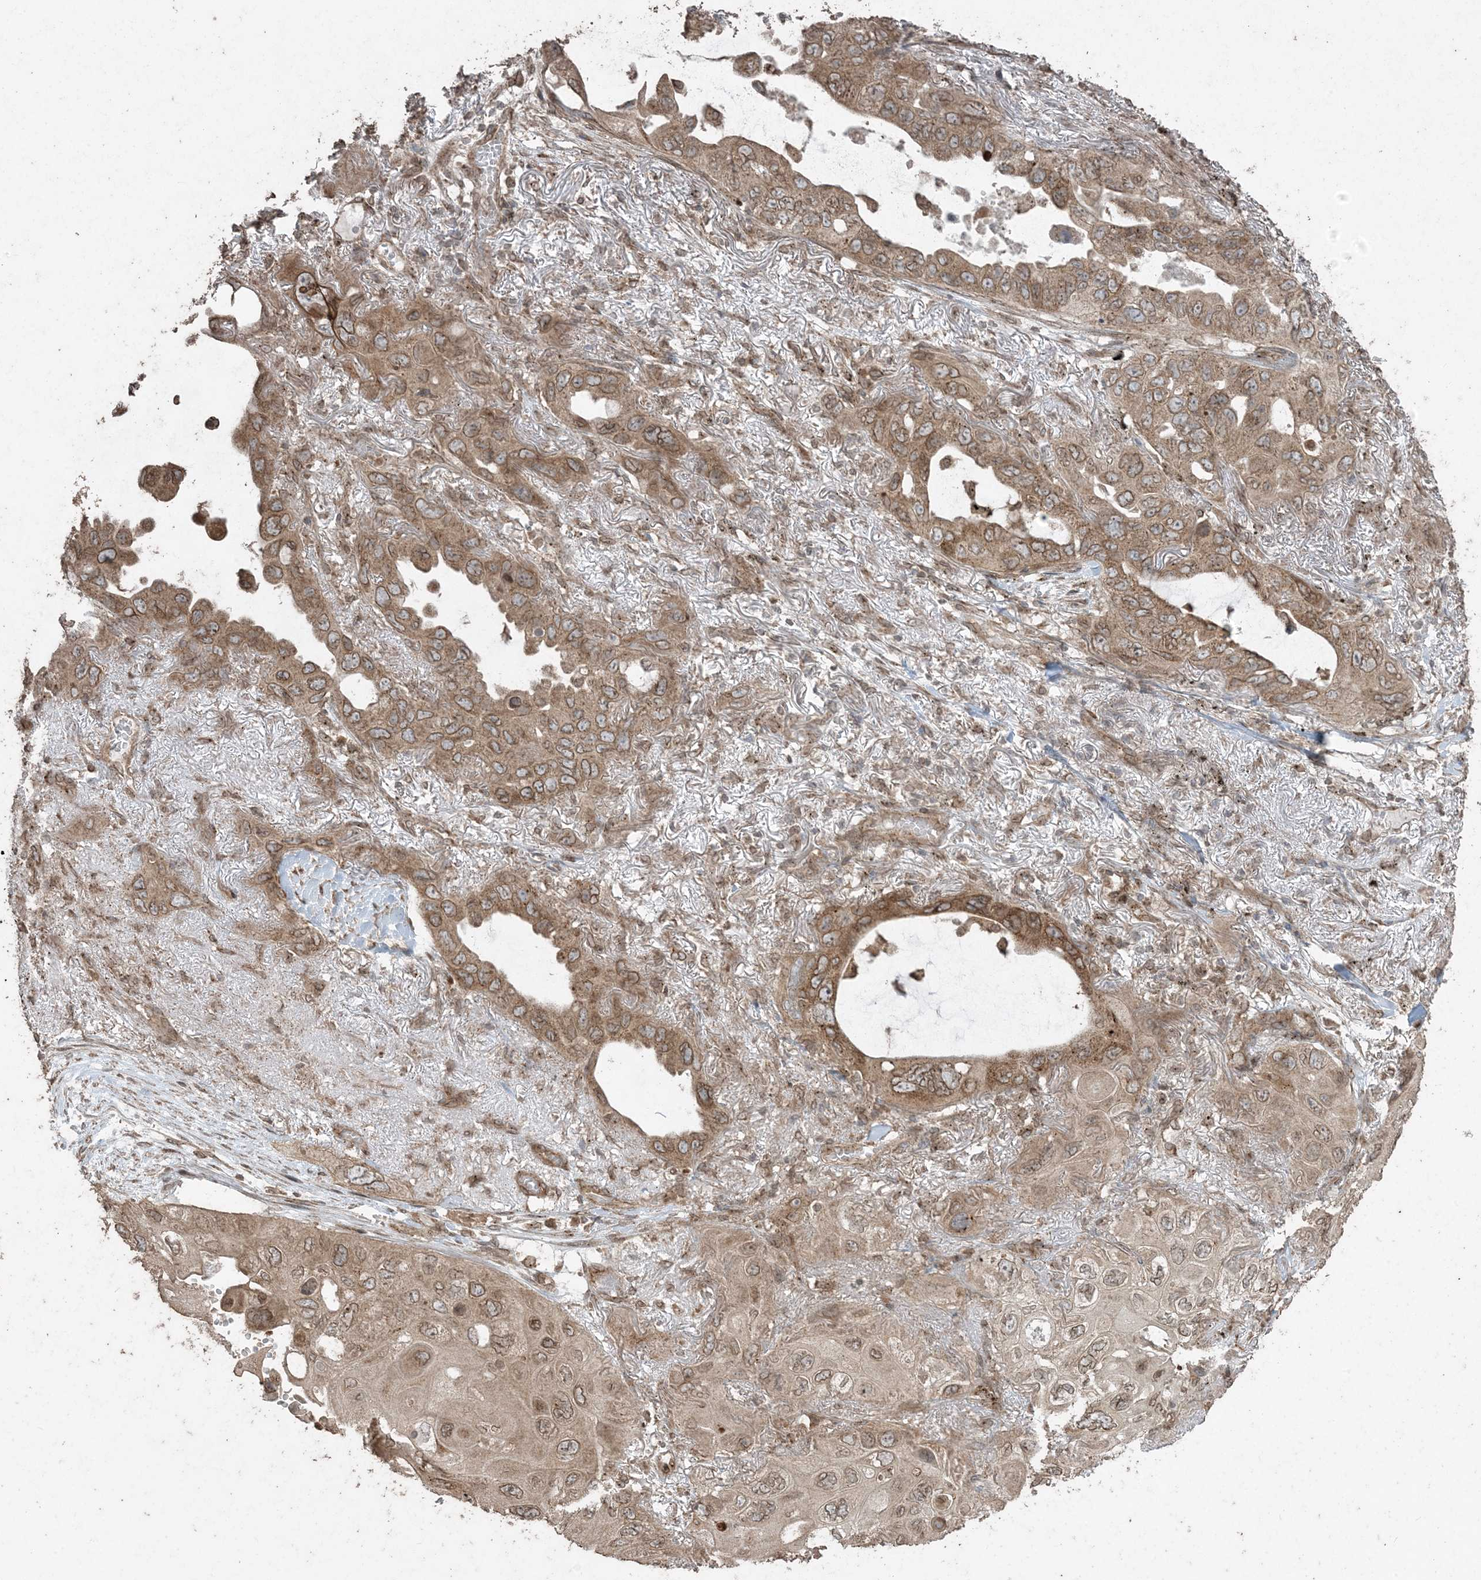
{"staining": {"intensity": "moderate", "quantity": ">75%", "location": "cytoplasmic/membranous,nuclear"}, "tissue": "lung cancer", "cell_type": "Tumor cells", "image_type": "cancer", "snomed": [{"axis": "morphology", "description": "Squamous cell carcinoma, NOS"}, {"axis": "topography", "description": "Lung"}], "caption": "Protein staining of lung squamous cell carcinoma tissue exhibits moderate cytoplasmic/membranous and nuclear positivity in approximately >75% of tumor cells.", "gene": "DDX19B", "patient": {"sex": "female", "age": 73}}